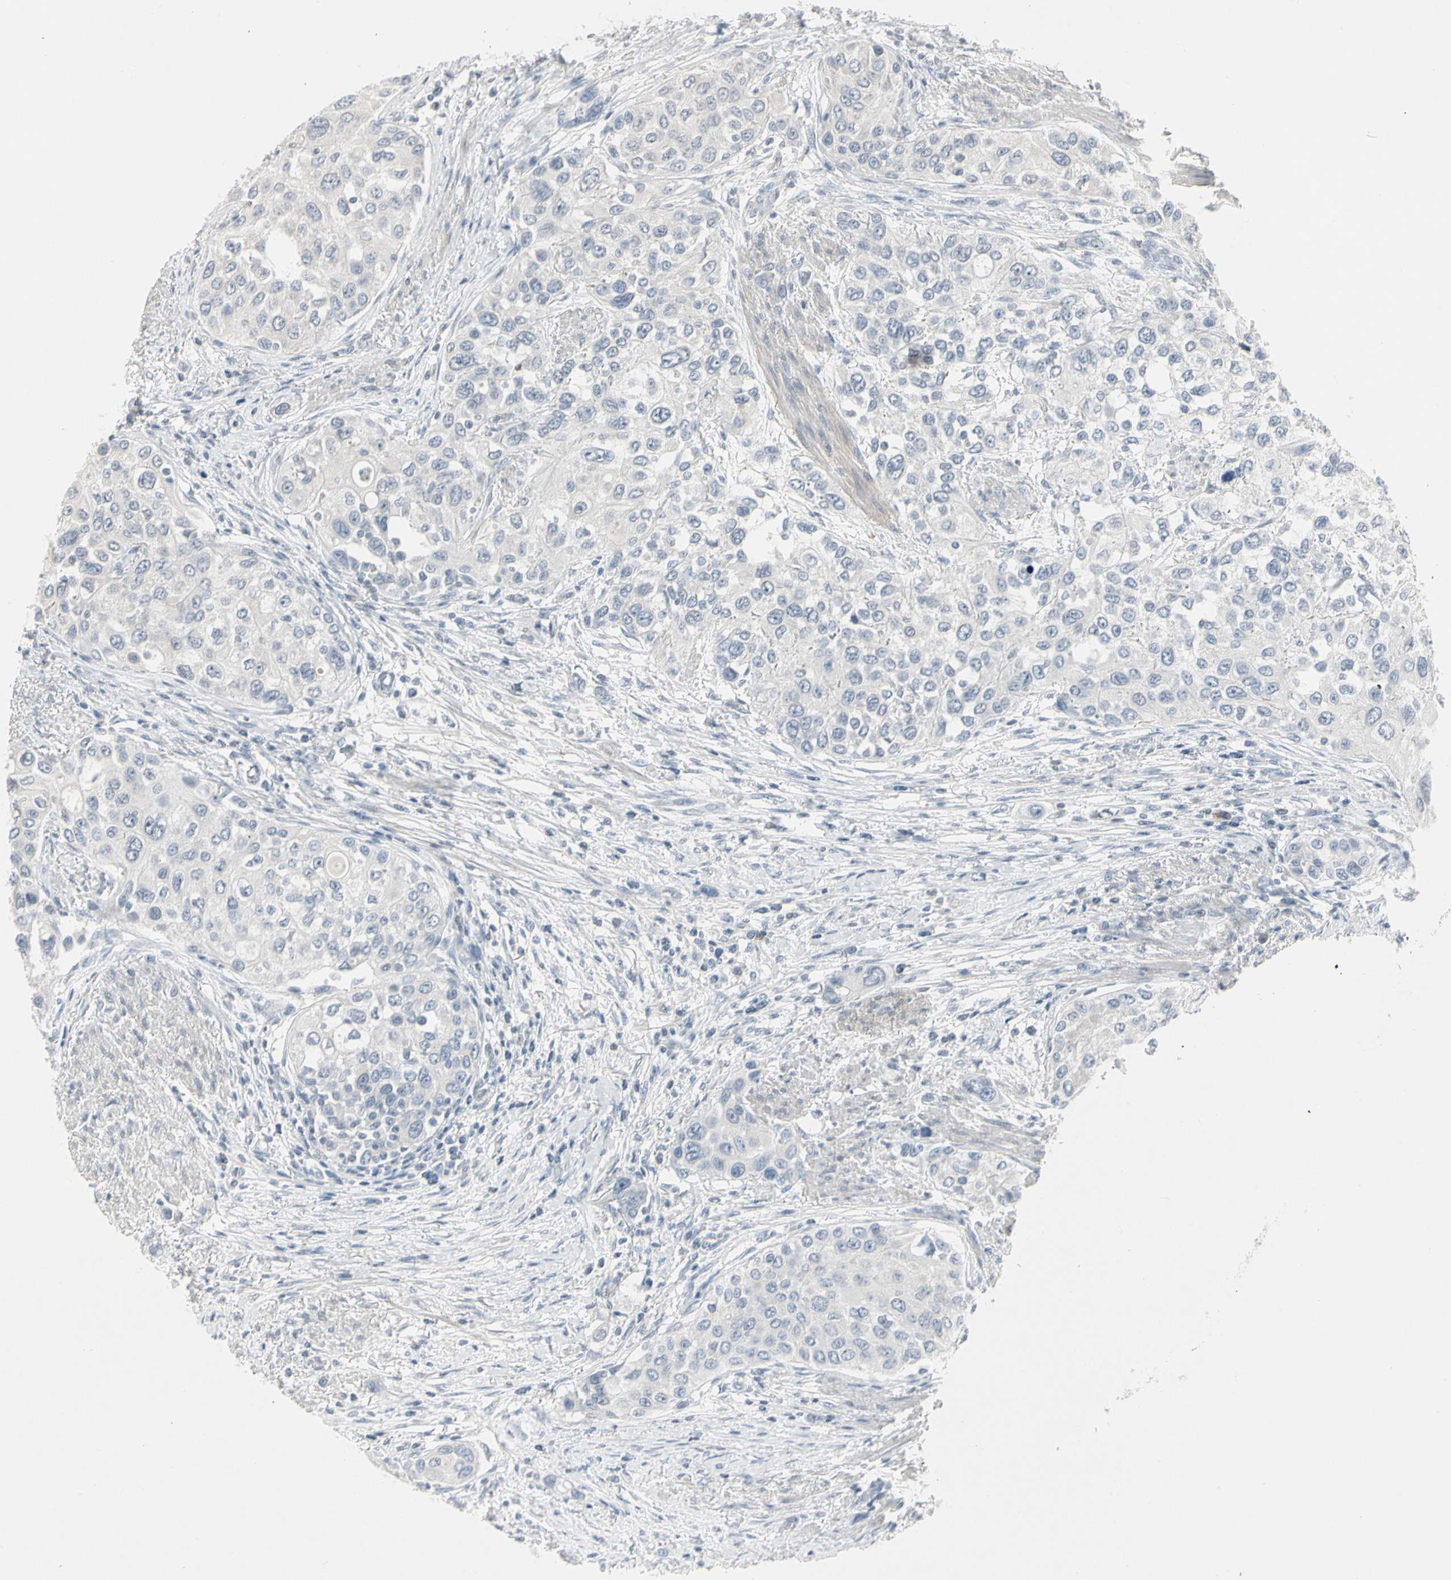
{"staining": {"intensity": "negative", "quantity": "none", "location": "none"}, "tissue": "urothelial cancer", "cell_type": "Tumor cells", "image_type": "cancer", "snomed": [{"axis": "morphology", "description": "Urothelial carcinoma, High grade"}, {"axis": "topography", "description": "Urinary bladder"}], "caption": "Urothelial carcinoma (high-grade) was stained to show a protein in brown. There is no significant expression in tumor cells.", "gene": "DMPK", "patient": {"sex": "female", "age": 56}}